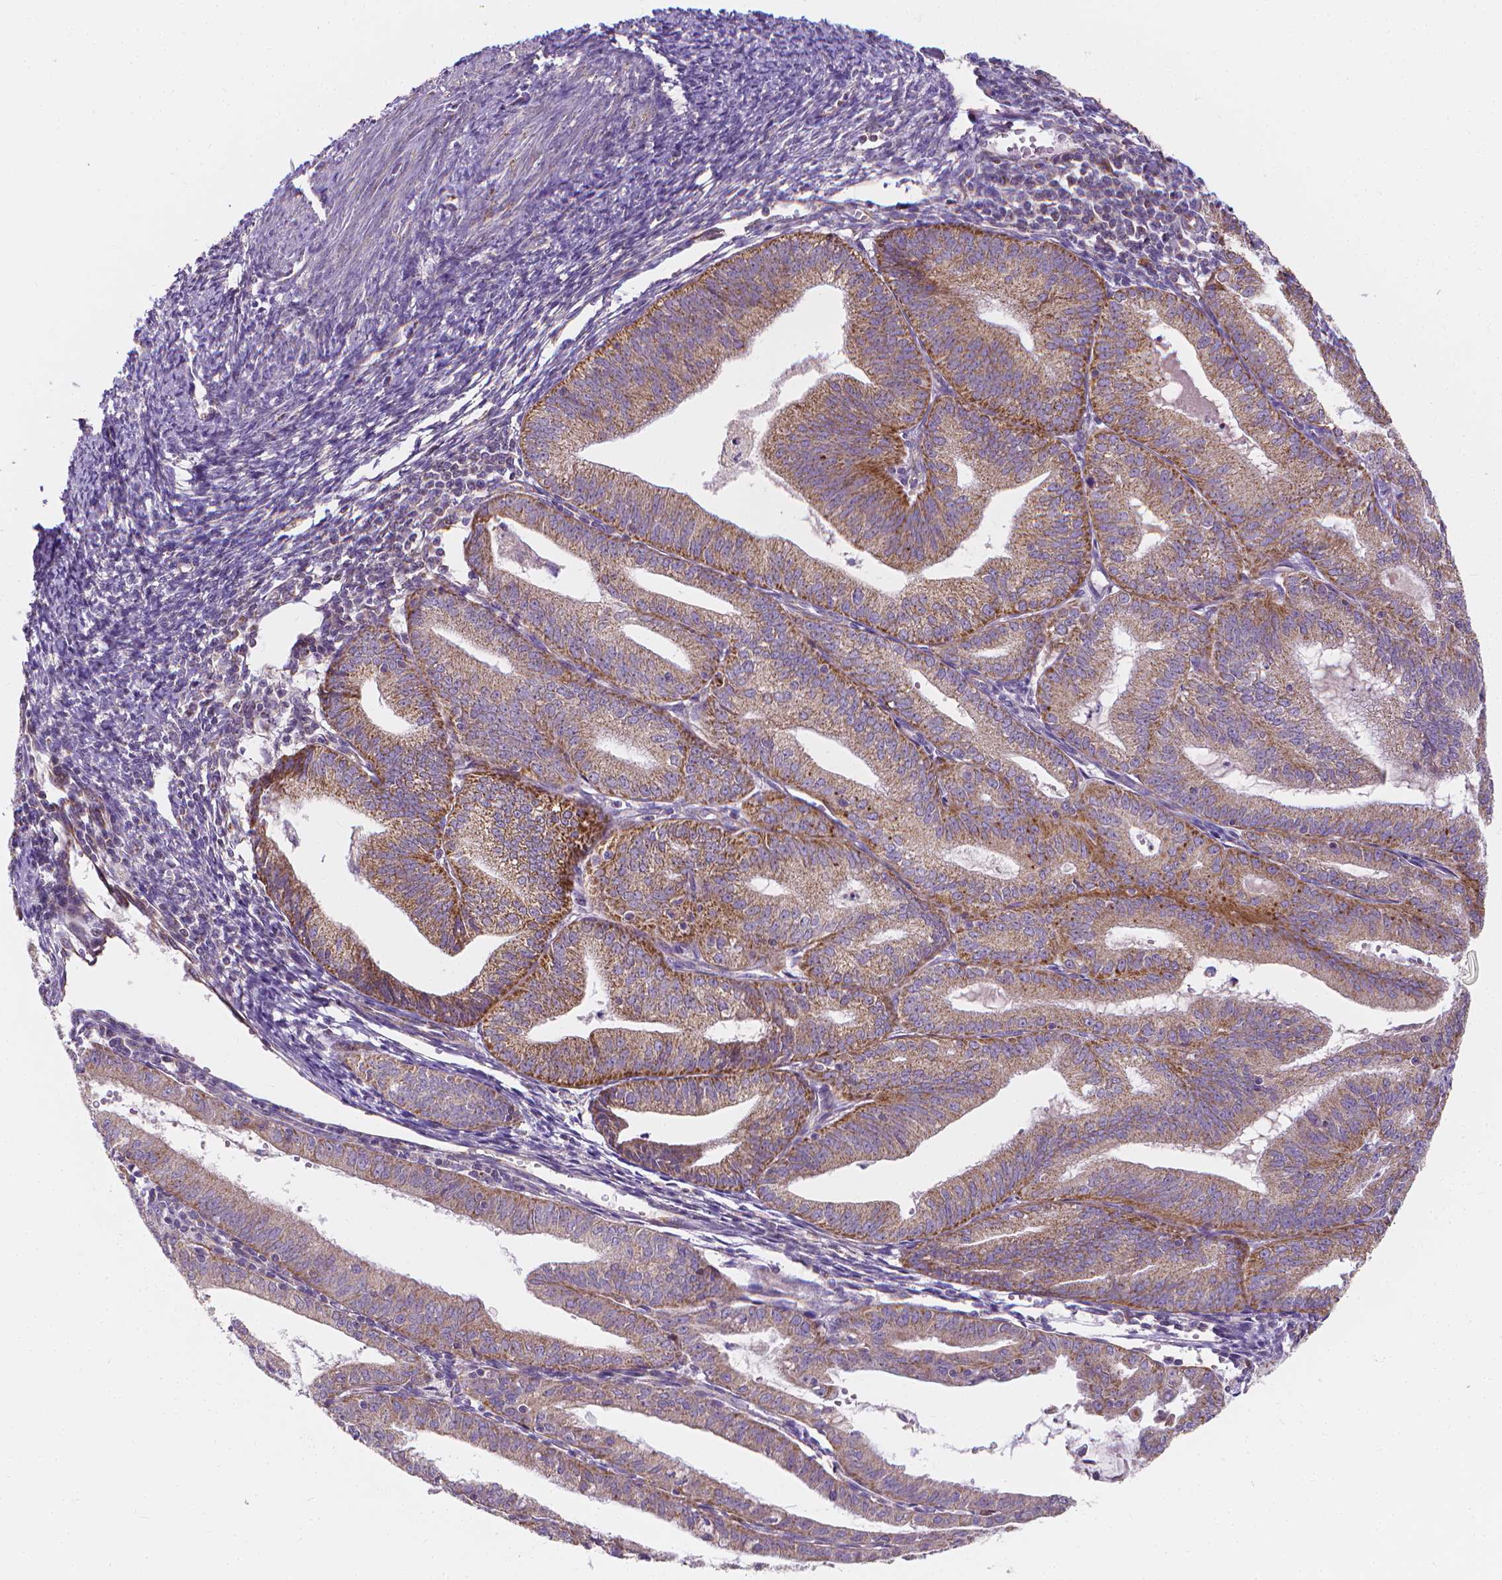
{"staining": {"intensity": "moderate", "quantity": ">75%", "location": "cytoplasmic/membranous"}, "tissue": "endometrial cancer", "cell_type": "Tumor cells", "image_type": "cancer", "snomed": [{"axis": "morphology", "description": "Adenocarcinoma, NOS"}, {"axis": "topography", "description": "Endometrium"}], "caption": "This photomicrograph demonstrates endometrial cancer stained with immunohistochemistry (IHC) to label a protein in brown. The cytoplasmic/membranous of tumor cells show moderate positivity for the protein. Nuclei are counter-stained blue.", "gene": "SNCAIP", "patient": {"sex": "female", "age": 70}}